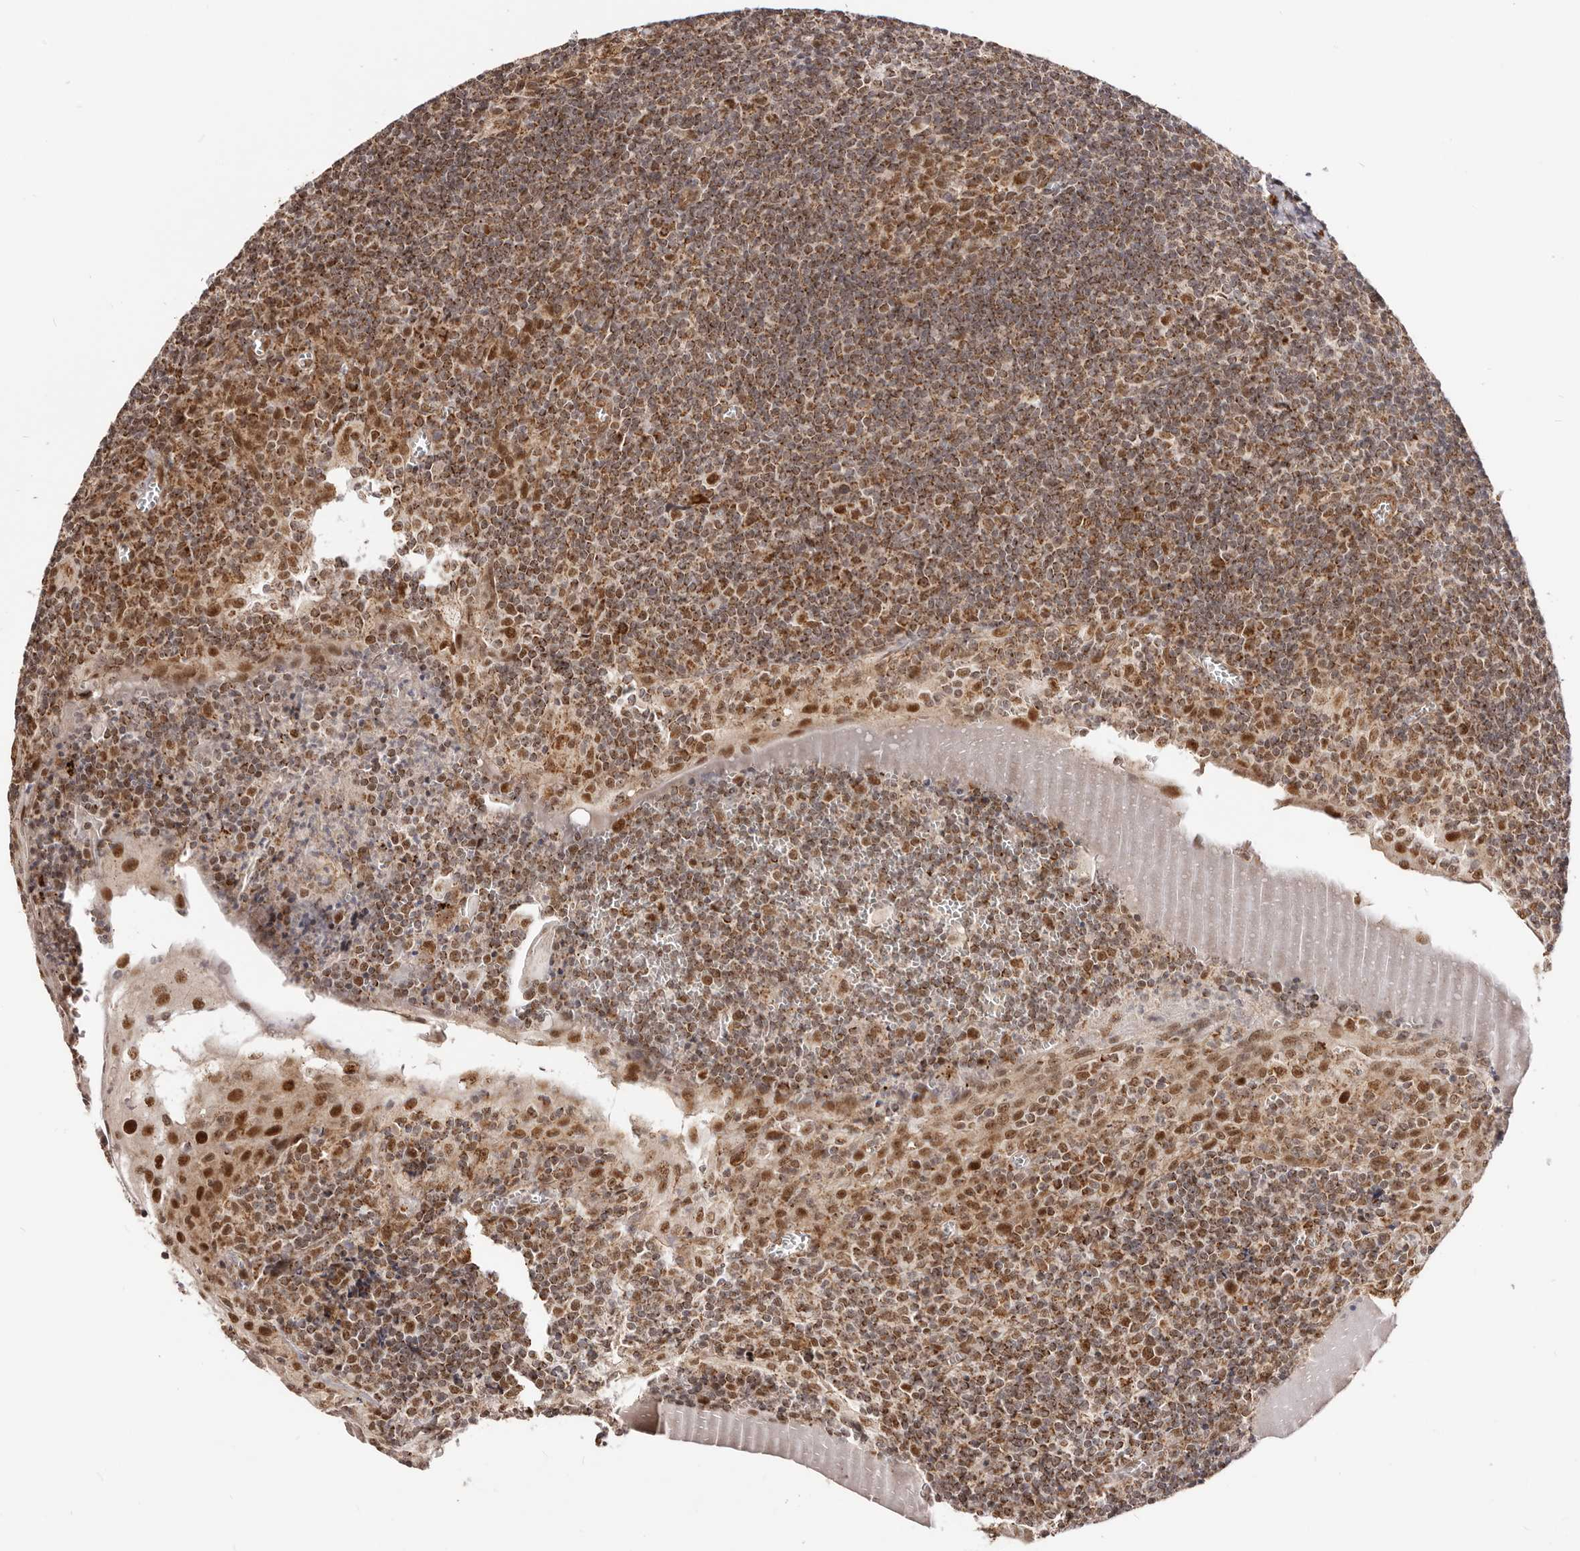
{"staining": {"intensity": "moderate", "quantity": ">75%", "location": "cytoplasmic/membranous,nuclear"}, "tissue": "tonsil", "cell_type": "Germinal center cells", "image_type": "normal", "snomed": [{"axis": "morphology", "description": "Normal tissue, NOS"}, {"axis": "topography", "description": "Tonsil"}], "caption": "Benign tonsil displays moderate cytoplasmic/membranous,nuclear expression in about >75% of germinal center cells, visualized by immunohistochemistry. The protein of interest is shown in brown color, while the nuclei are stained blue.", "gene": "SEC14L1", "patient": {"sex": "male", "age": 37}}